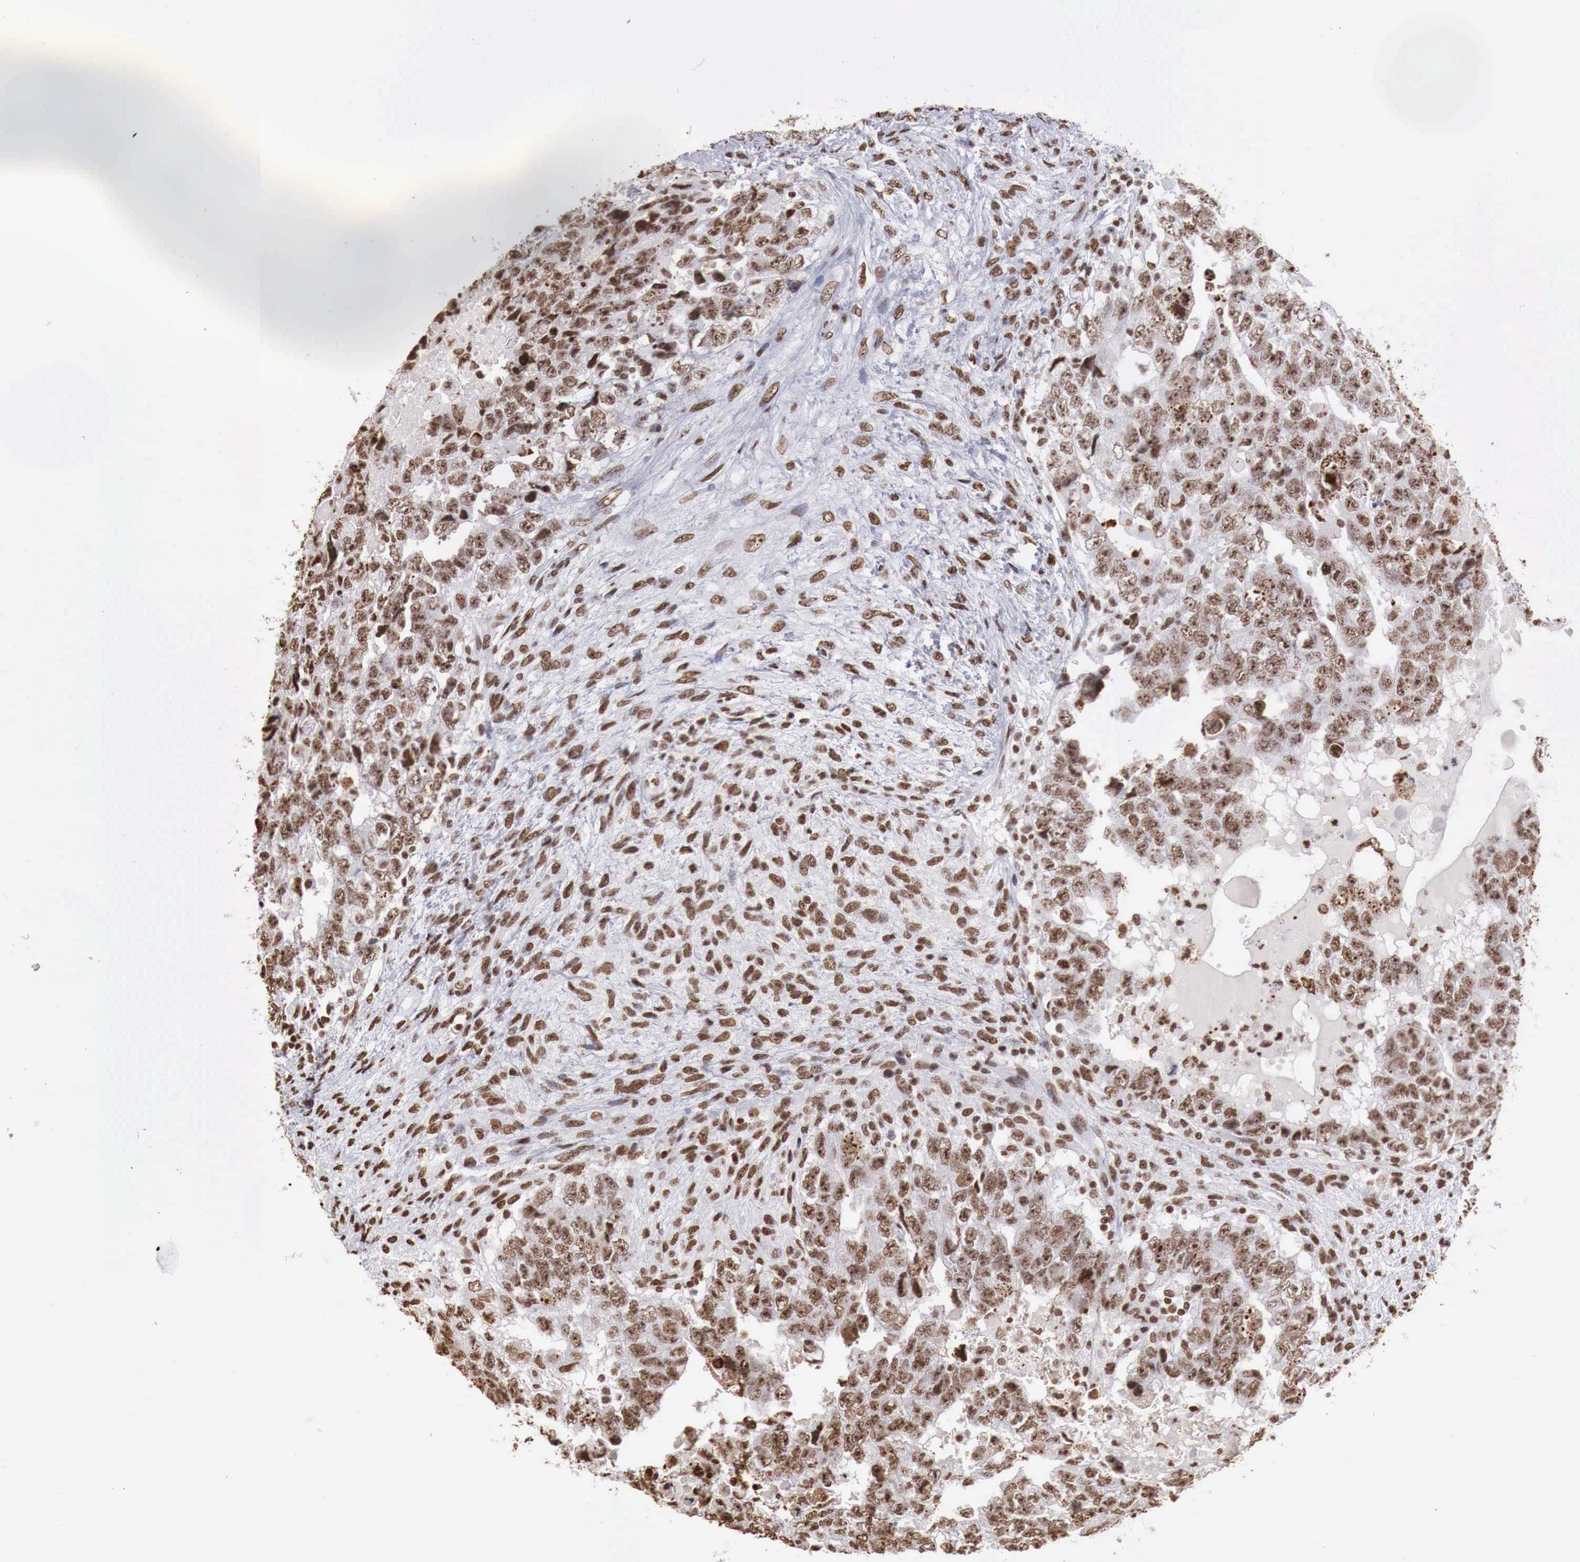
{"staining": {"intensity": "strong", "quantity": ">75%", "location": "nuclear"}, "tissue": "testis cancer", "cell_type": "Tumor cells", "image_type": "cancer", "snomed": [{"axis": "morphology", "description": "Carcinoma, Embryonal, NOS"}, {"axis": "topography", "description": "Testis"}], "caption": "Immunohistochemistry (IHC) micrograph of neoplastic tissue: human testis cancer stained using immunohistochemistry (IHC) shows high levels of strong protein expression localized specifically in the nuclear of tumor cells, appearing as a nuclear brown color.", "gene": "DKC1", "patient": {"sex": "male", "age": 36}}